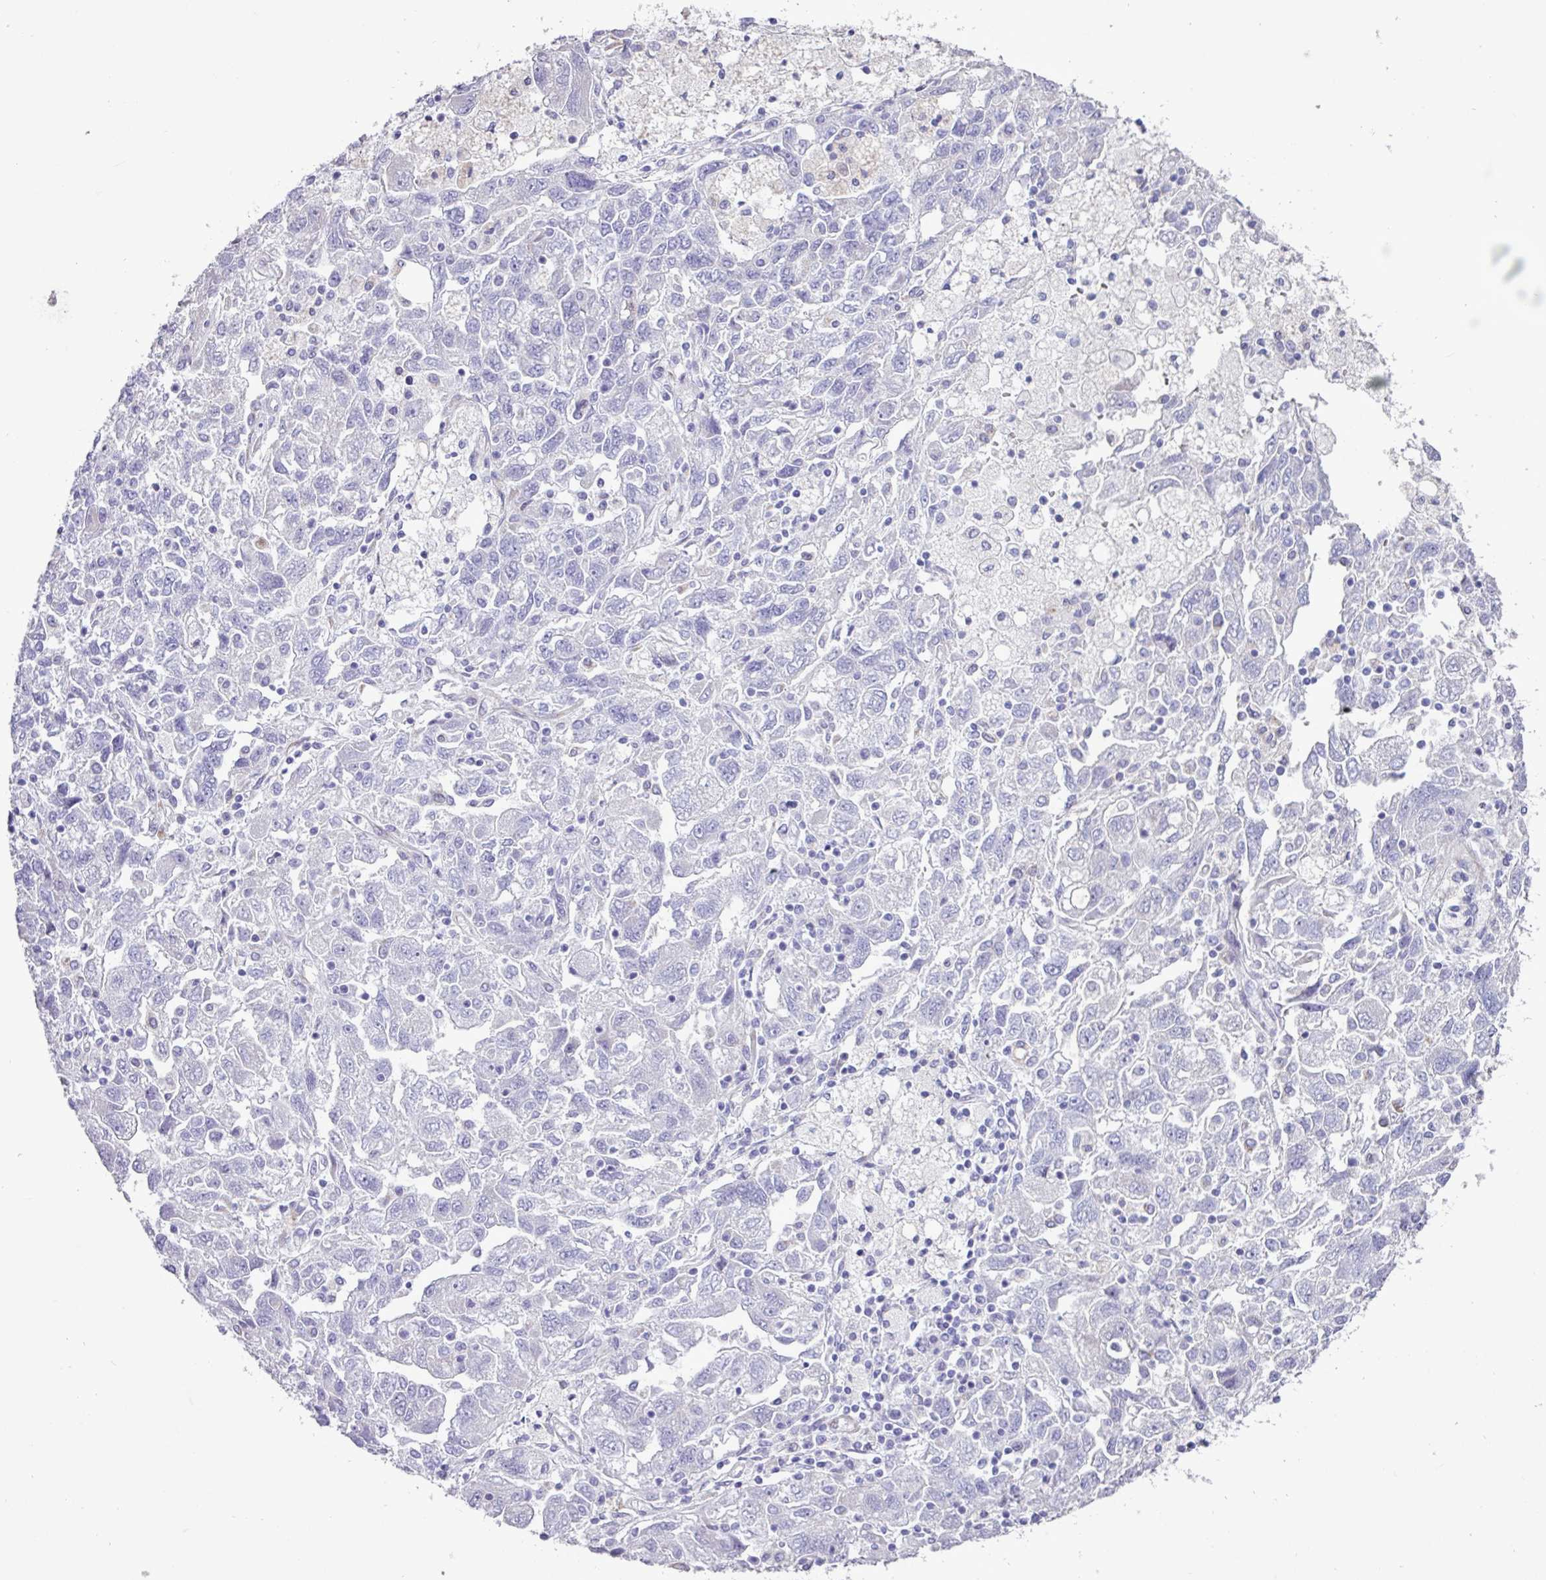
{"staining": {"intensity": "negative", "quantity": "none", "location": "none"}, "tissue": "ovarian cancer", "cell_type": "Tumor cells", "image_type": "cancer", "snomed": [{"axis": "morphology", "description": "Carcinoma, NOS"}, {"axis": "morphology", "description": "Cystadenocarcinoma, serous, NOS"}, {"axis": "topography", "description": "Ovary"}], "caption": "IHC image of ovarian cancer stained for a protein (brown), which shows no staining in tumor cells.", "gene": "PPP1R35", "patient": {"sex": "female", "age": 69}}